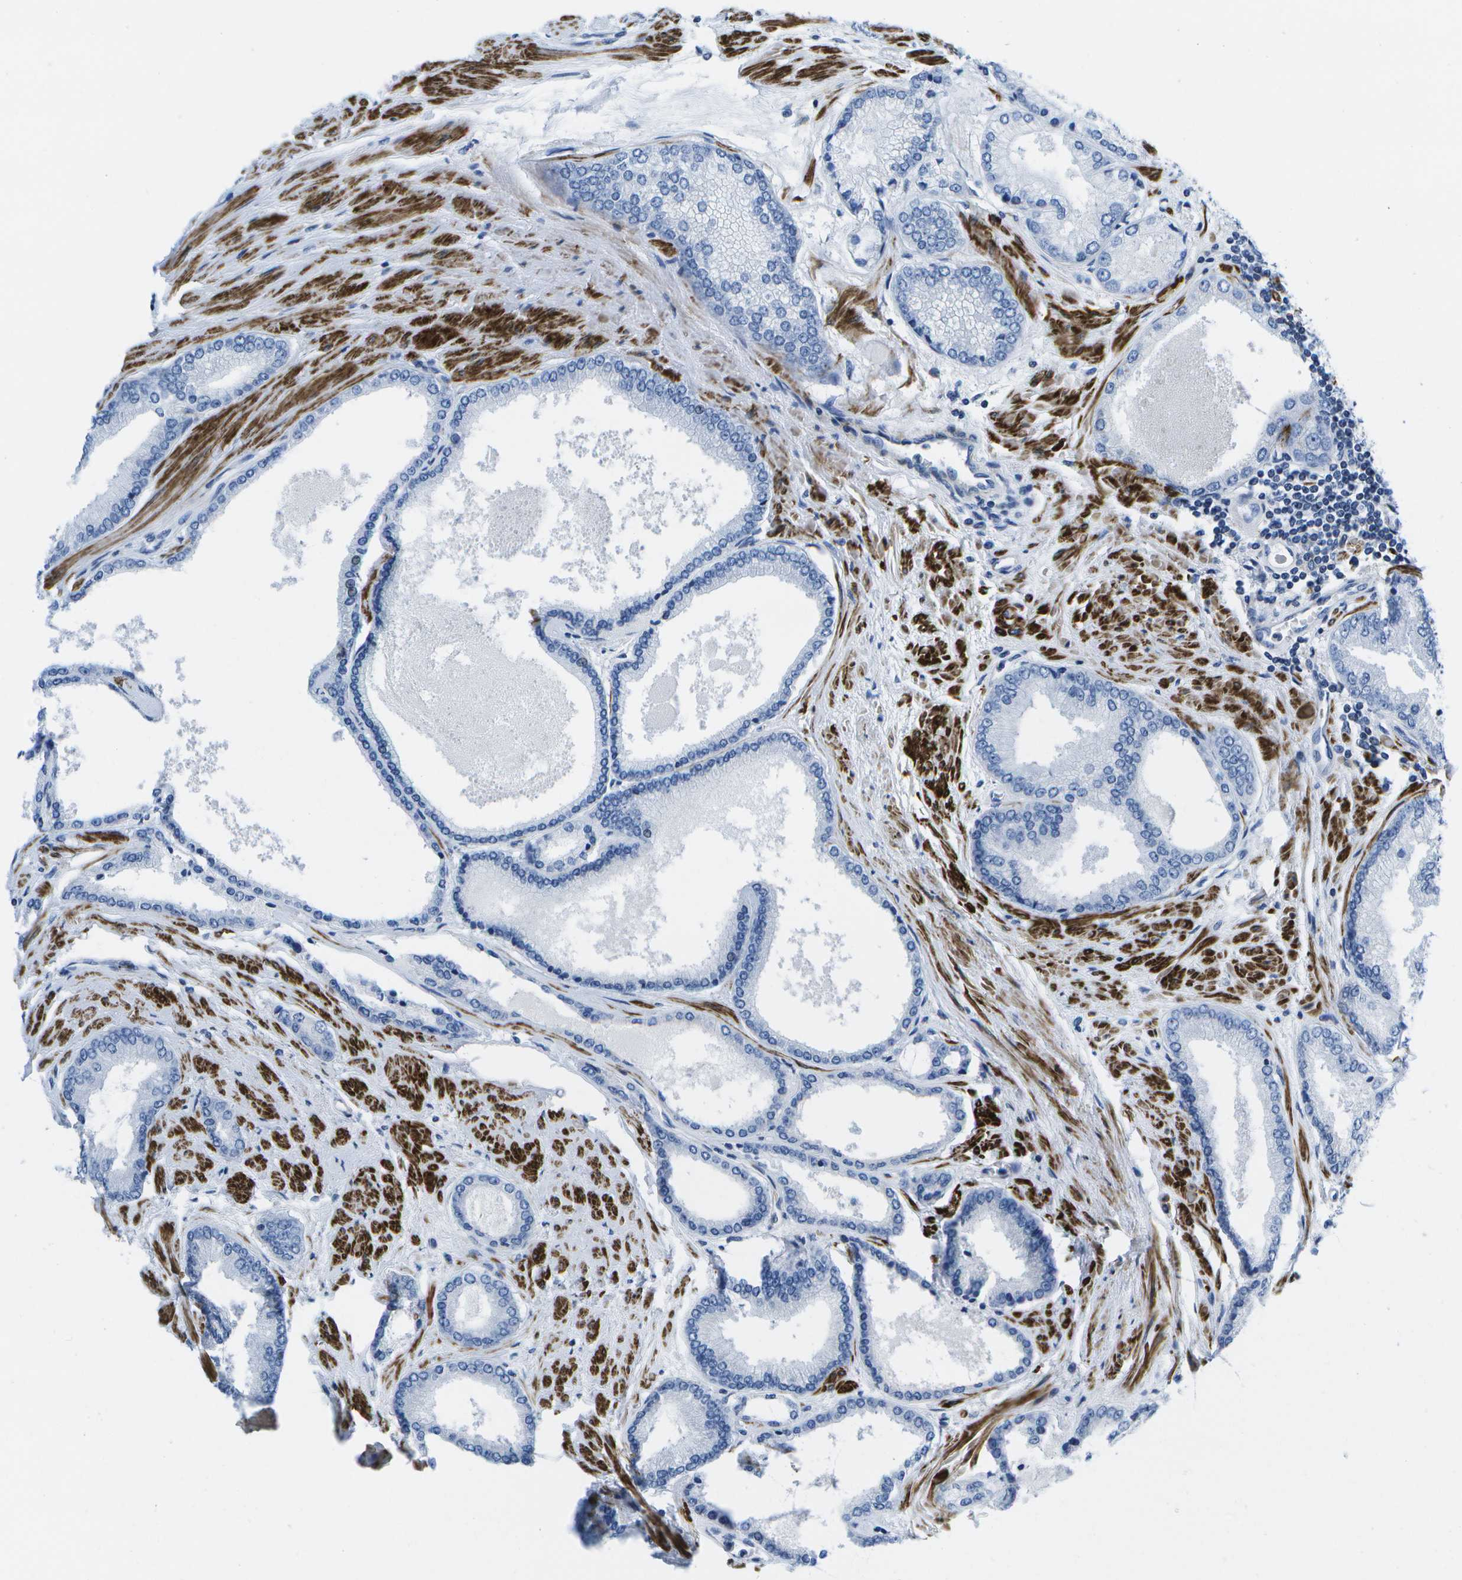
{"staining": {"intensity": "negative", "quantity": "none", "location": "none"}, "tissue": "prostate cancer", "cell_type": "Tumor cells", "image_type": "cancer", "snomed": [{"axis": "morphology", "description": "Adenocarcinoma, High grade"}, {"axis": "topography", "description": "Prostate"}], "caption": "Prostate cancer was stained to show a protein in brown. There is no significant positivity in tumor cells.", "gene": "ADGRG6", "patient": {"sex": "male", "age": 61}}